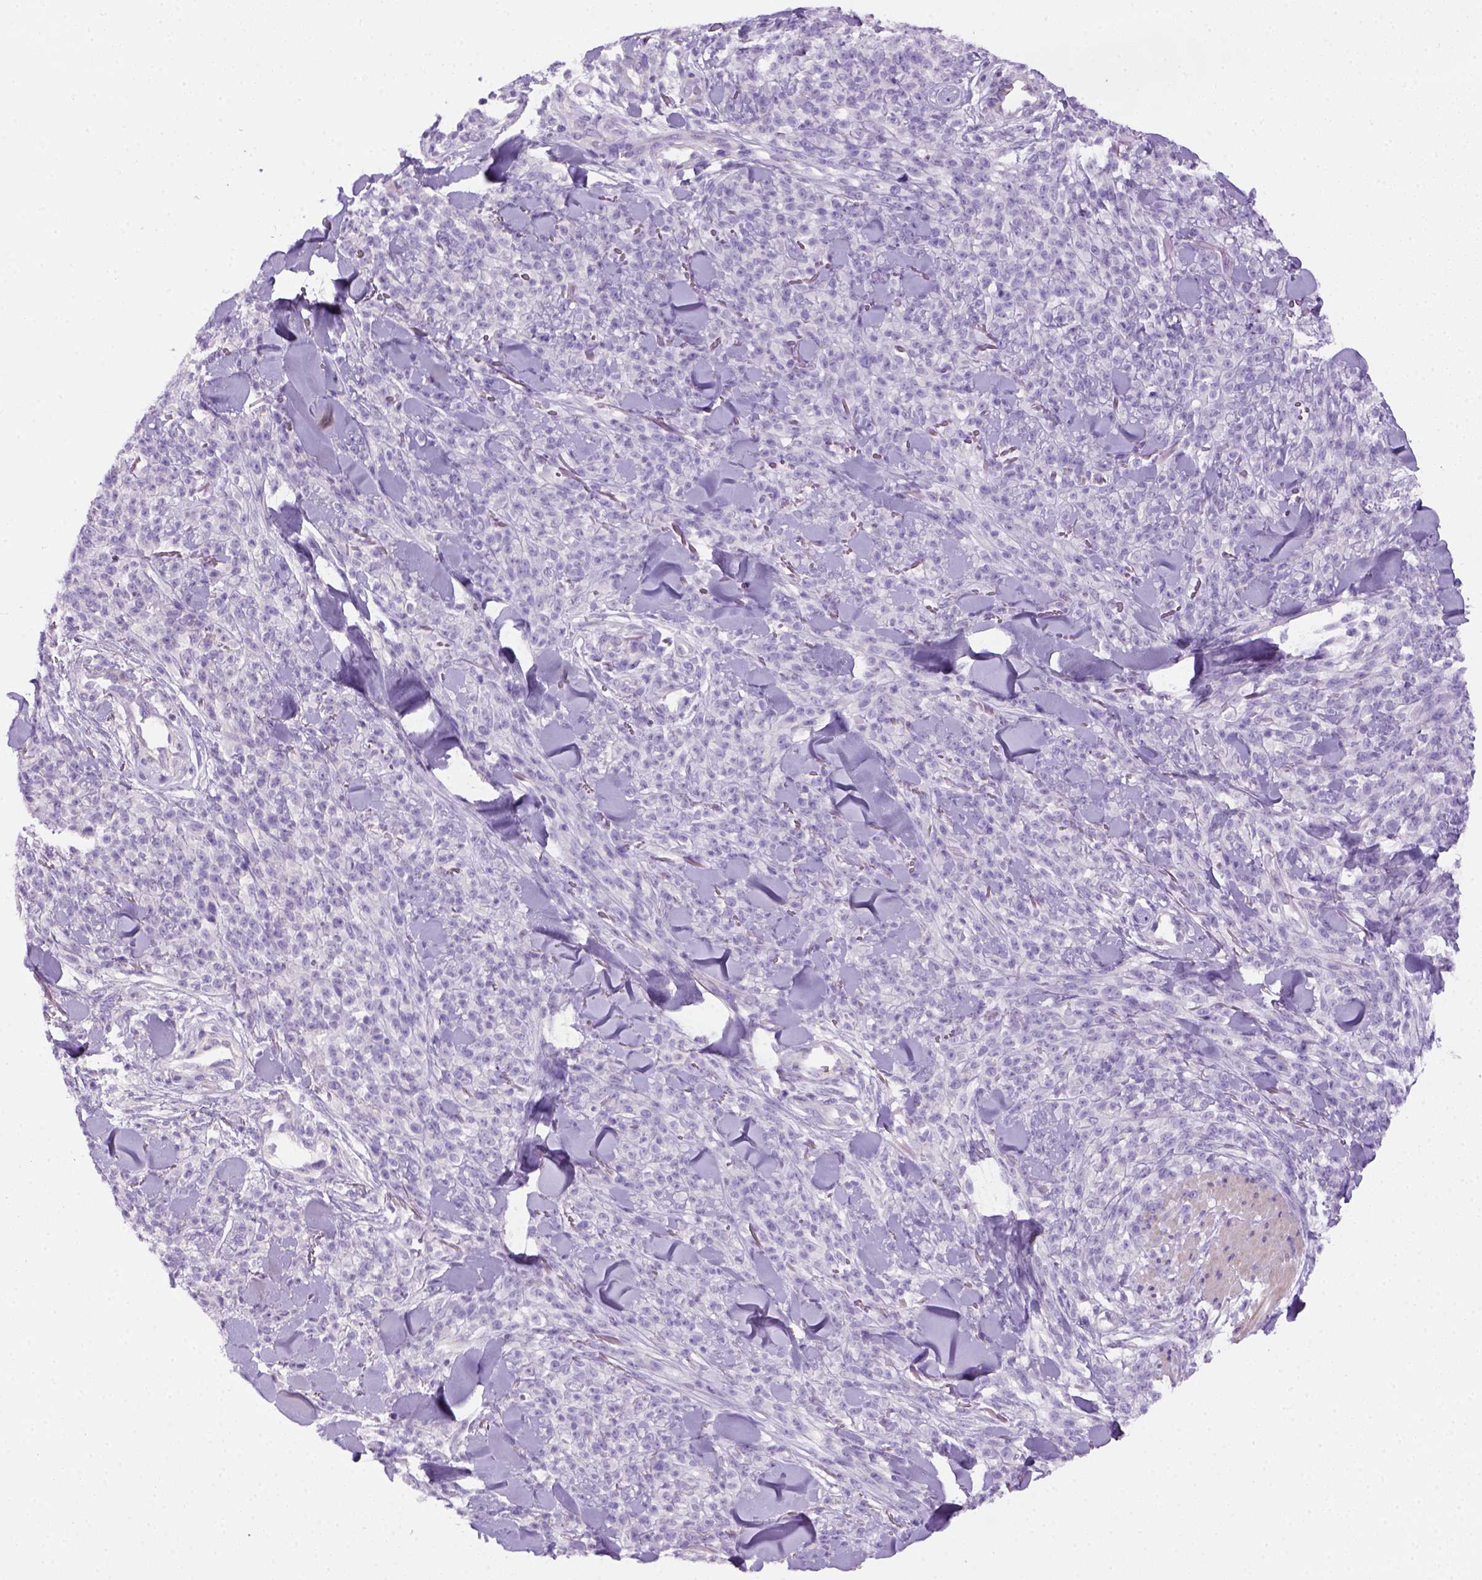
{"staining": {"intensity": "negative", "quantity": "none", "location": "none"}, "tissue": "melanoma", "cell_type": "Tumor cells", "image_type": "cancer", "snomed": [{"axis": "morphology", "description": "Malignant melanoma, NOS"}, {"axis": "topography", "description": "Skin"}, {"axis": "topography", "description": "Skin of trunk"}], "caption": "Immunohistochemical staining of malignant melanoma displays no significant expression in tumor cells.", "gene": "DNAH11", "patient": {"sex": "male", "age": 74}}